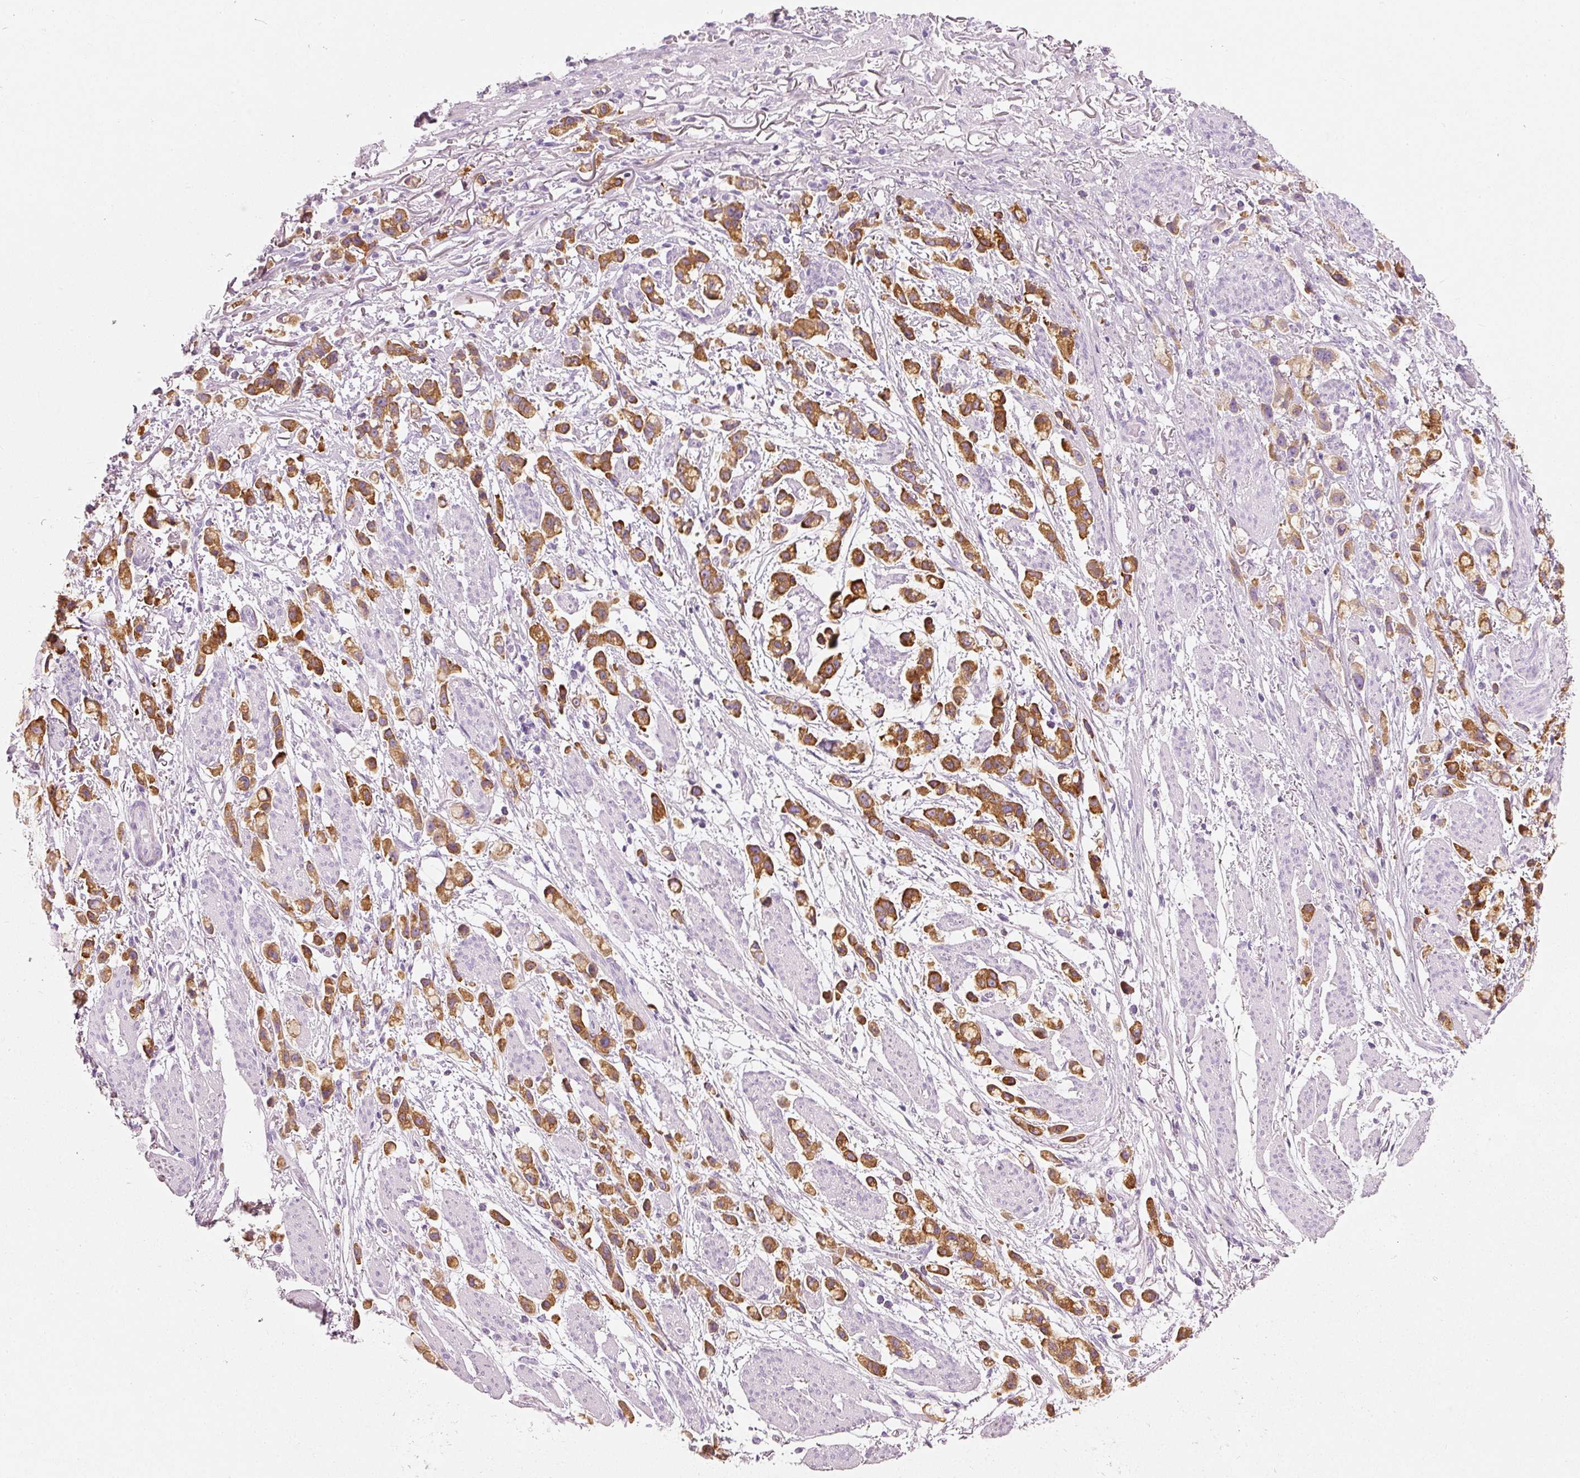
{"staining": {"intensity": "strong", "quantity": ">75%", "location": "cytoplasmic/membranous"}, "tissue": "stomach cancer", "cell_type": "Tumor cells", "image_type": "cancer", "snomed": [{"axis": "morphology", "description": "Adenocarcinoma, NOS"}, {"axis": "topography", "description": "Stomach"}], "caption": "This micrograph demonstrates stomach cancer stained with immunohistochemistry to label a protein in brown. The cytoplasmic/membranous of tumor cells show strong positivity for the protein. Nuclei are counter-stained blue.", "gene": "PDXDC1", "patient": {"sex": "female", "age": 81}}